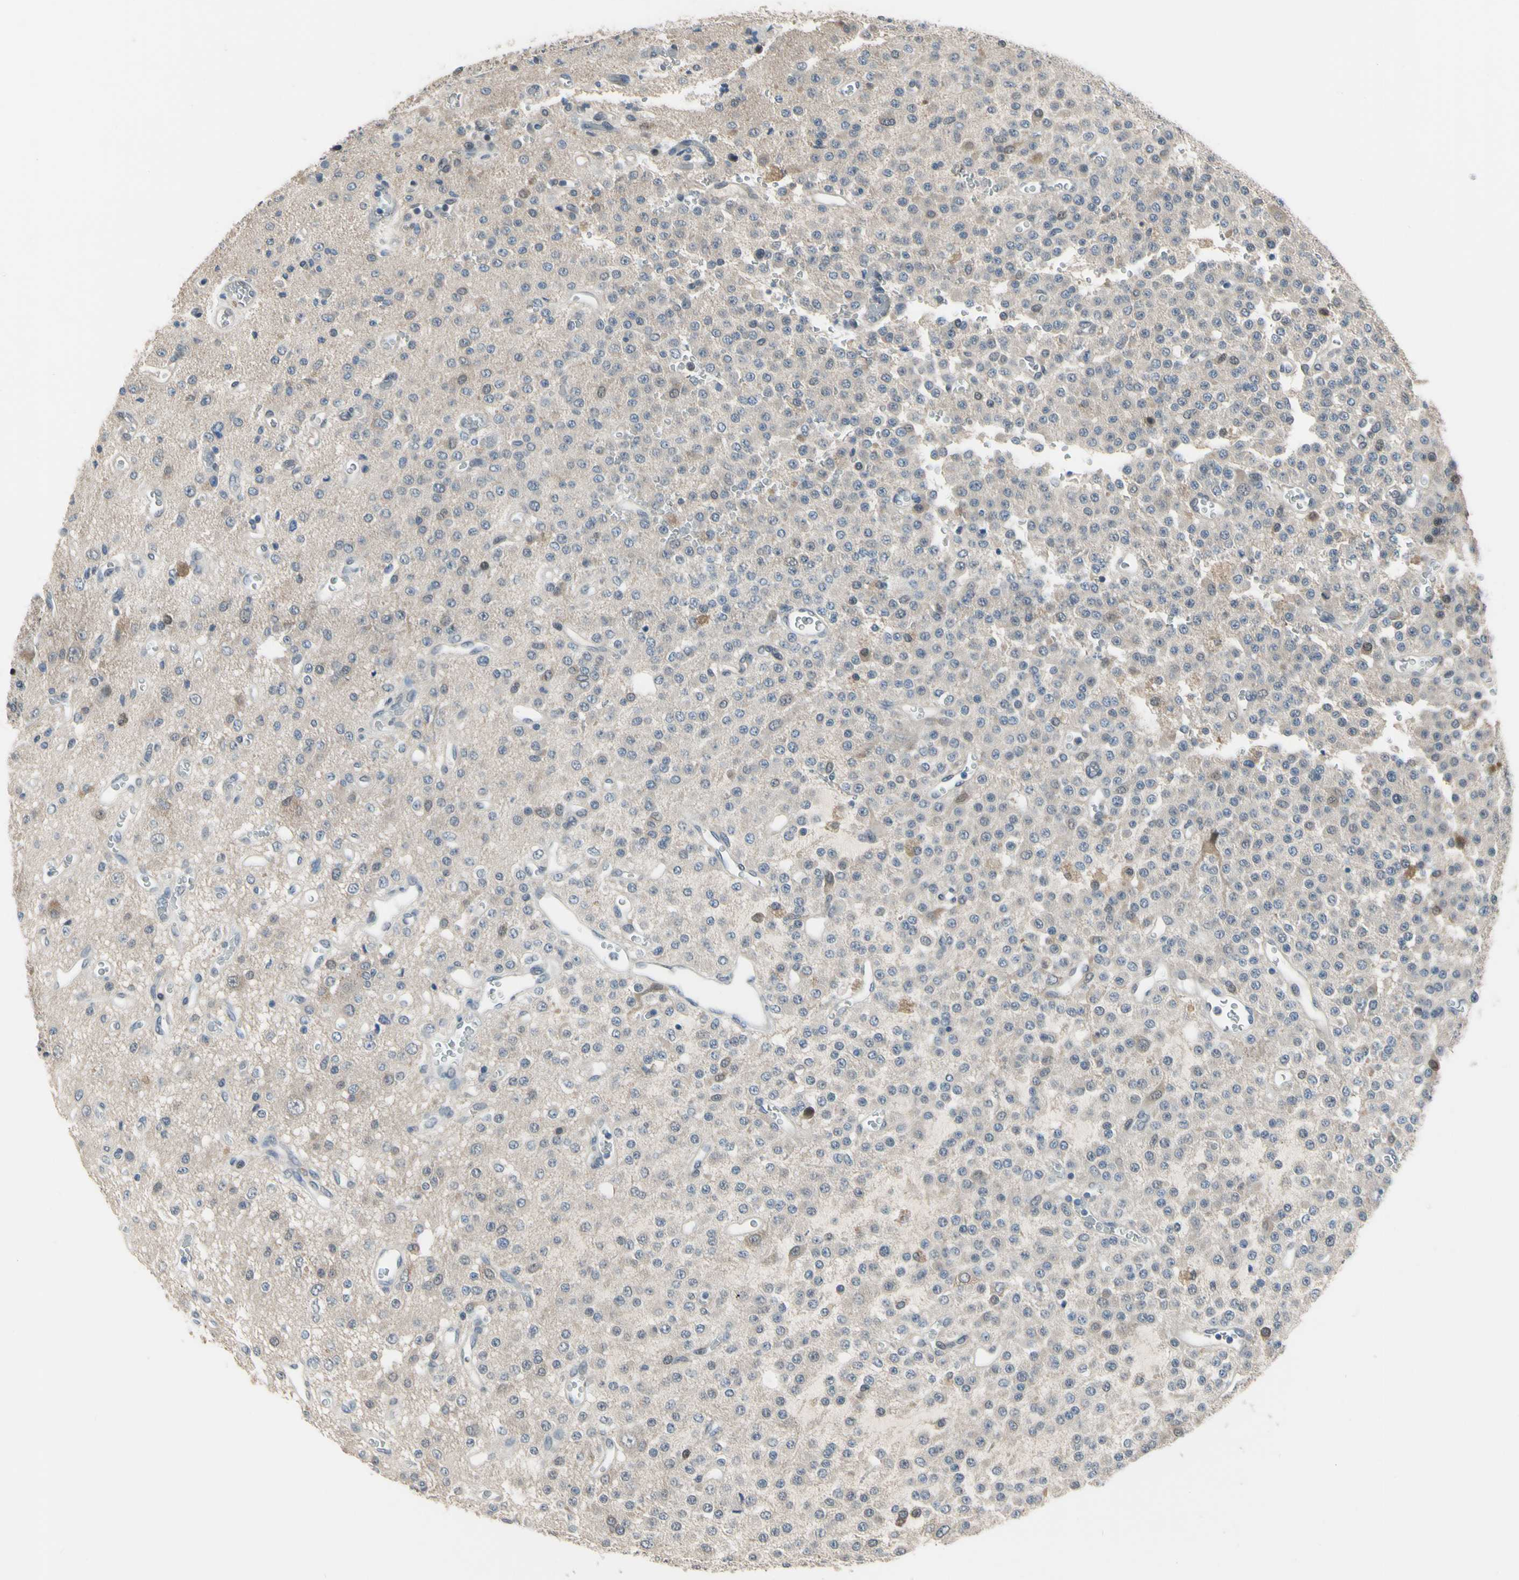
{"staining": {"intensity": "negative", "quantity": "none", "location": "none"}, "tissue": "glioma", "cell_type": "Tumor cells", "image_type": "cancer", "snomed": [{"axis": "morphology", "description": "Glioma, malignant, Low grade"}, {"axis": "topography", "description": "Brain"}], "caption": "DAB immunohistochemical staining of human malignant glioma (low-grade) exhibits no significant expression in tumor cells.", "gene": "HSPA4", "patient": {"sex": "male", "age": 38}}